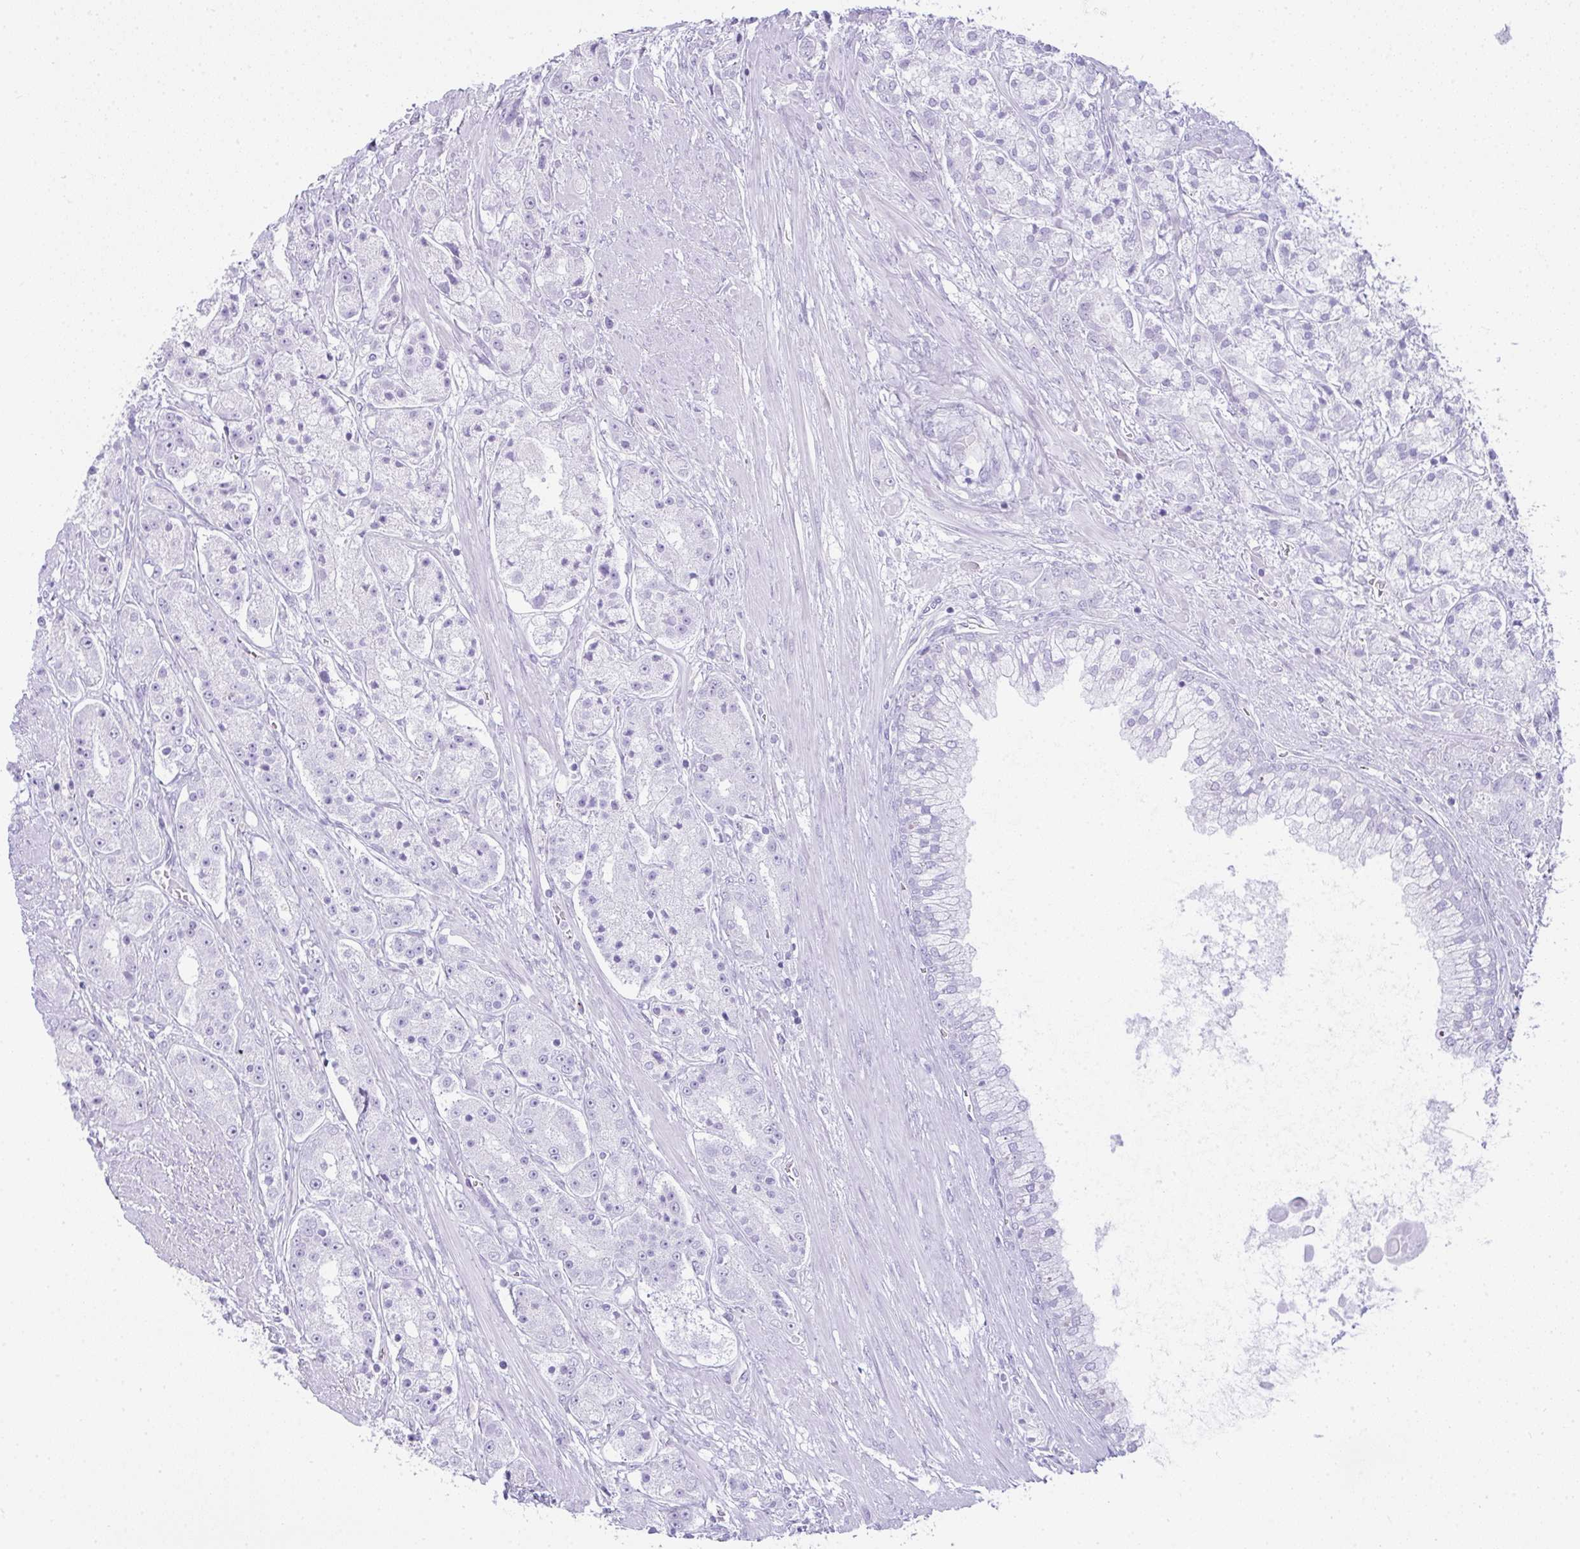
{"staining": {"intensity": "negative", "quantity": "none", "location": "none"}, "tissue": "prostate cancer", "cell_type": "Tumor cells", "image_type": "cancer", "snomed": [{"axis": "morphology", "description": "Adenocarcinoma, High grade"}, {"axis": "topography", "description": "Prostate"}], "caption": "Immunohistochemistry micrograph of human adenocarcinoma (high-grade) (prostate) stained for a protein (brown), which exhibits no expression in tumor cells. The staining was performed using DAB to visualize the protein expression in brown, while the nuclei were stained in blue with hematoxylin (Magnification: 20x).", "gene": "RASL10A", "patient": {"sex": "male", "age": 67}}